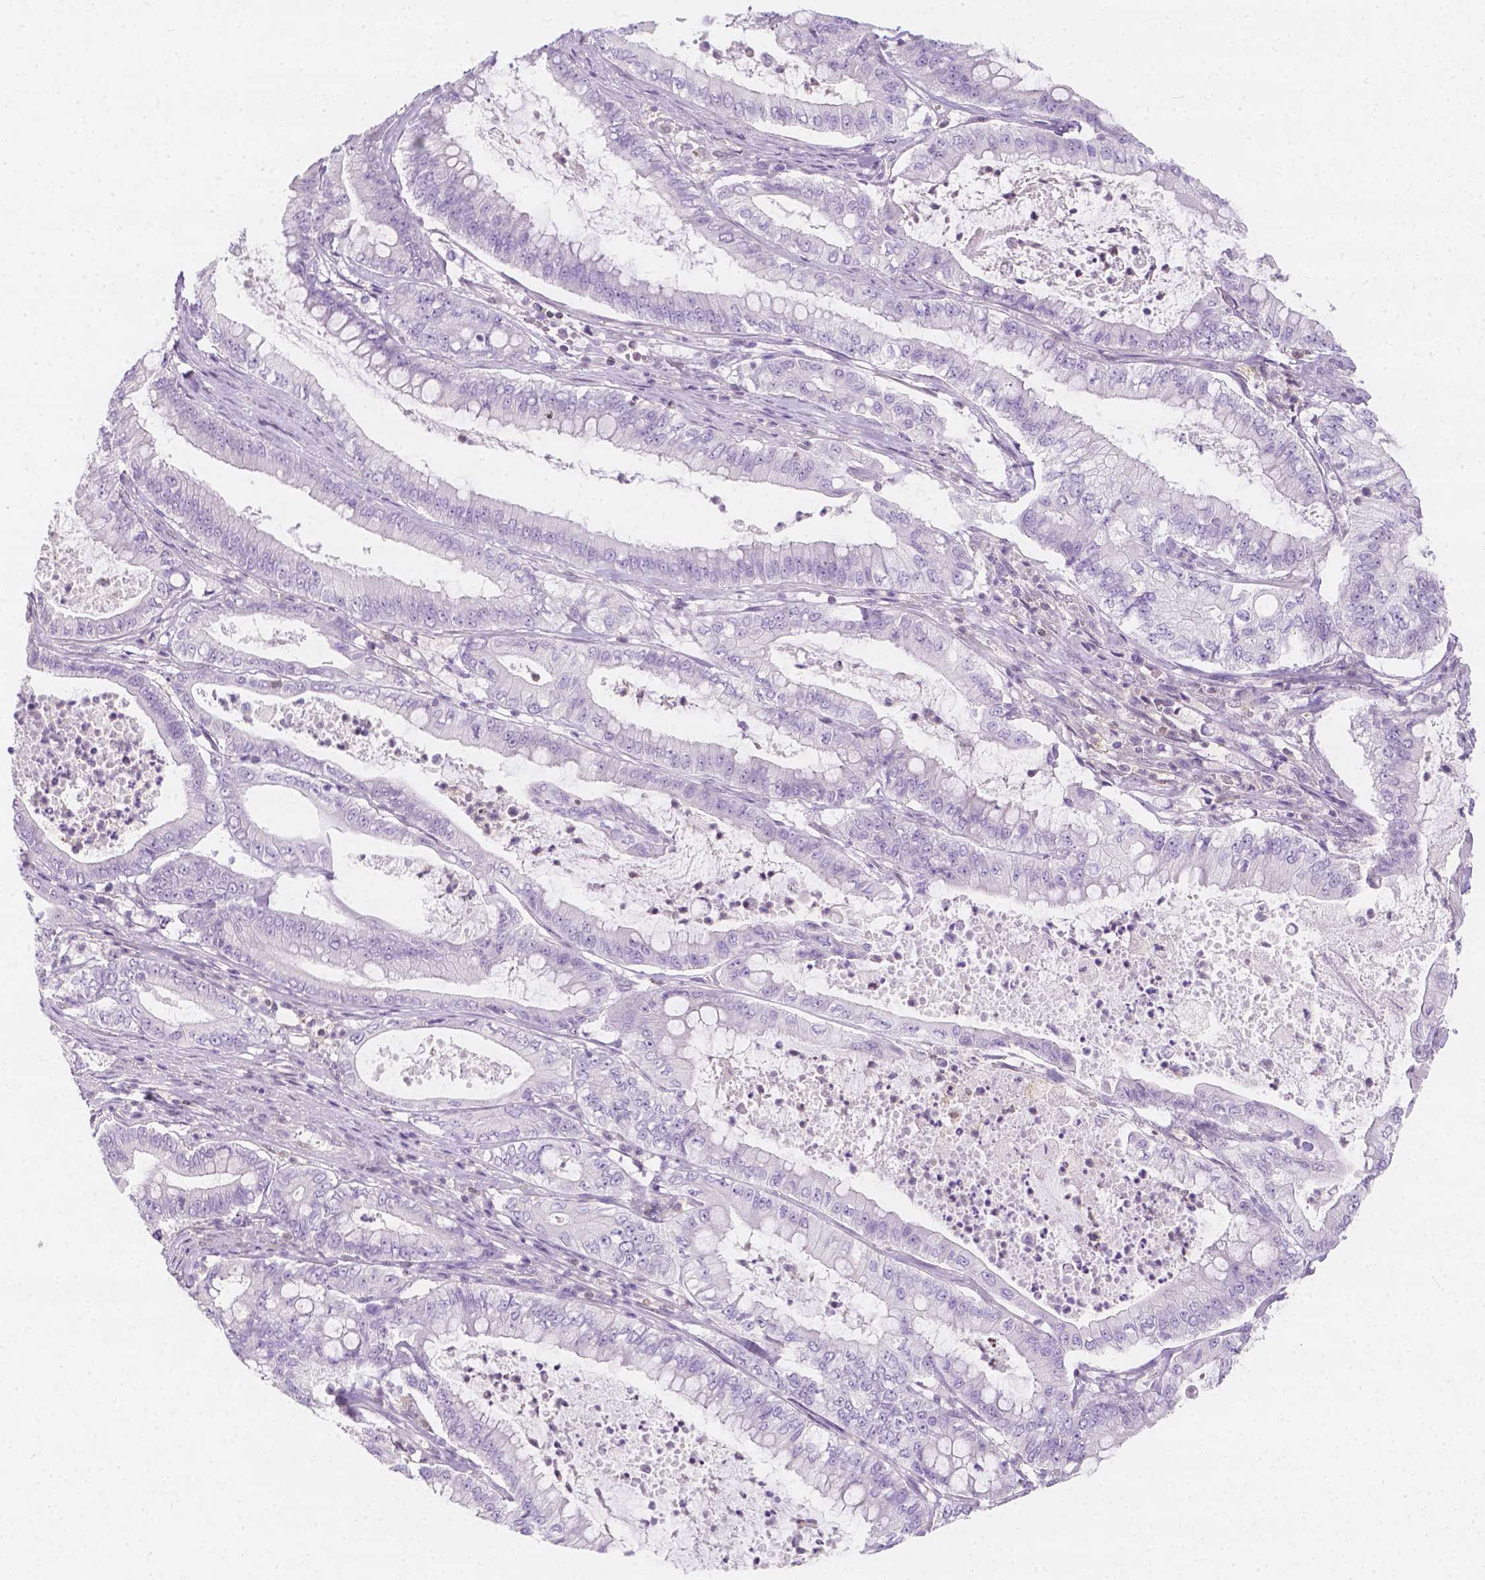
{"staining": {"intensity": "negative", "quantity": "none", "location": "none"}, "tissue": "pancreatic cancer", "cell_type": "Tumor cells", "image_type": "cancer", "snomed": [{"axis": "morphology", "description": "Adenocarcinoma, NOS"}, {"axis": "topography", "description": "Pancreas"}], "caption": "The IHC image has no significant expression in tumor cells of pancreatic cancer tissue.", "gene": "SGTB", "patient": {"sex": "male", "age": 71}}